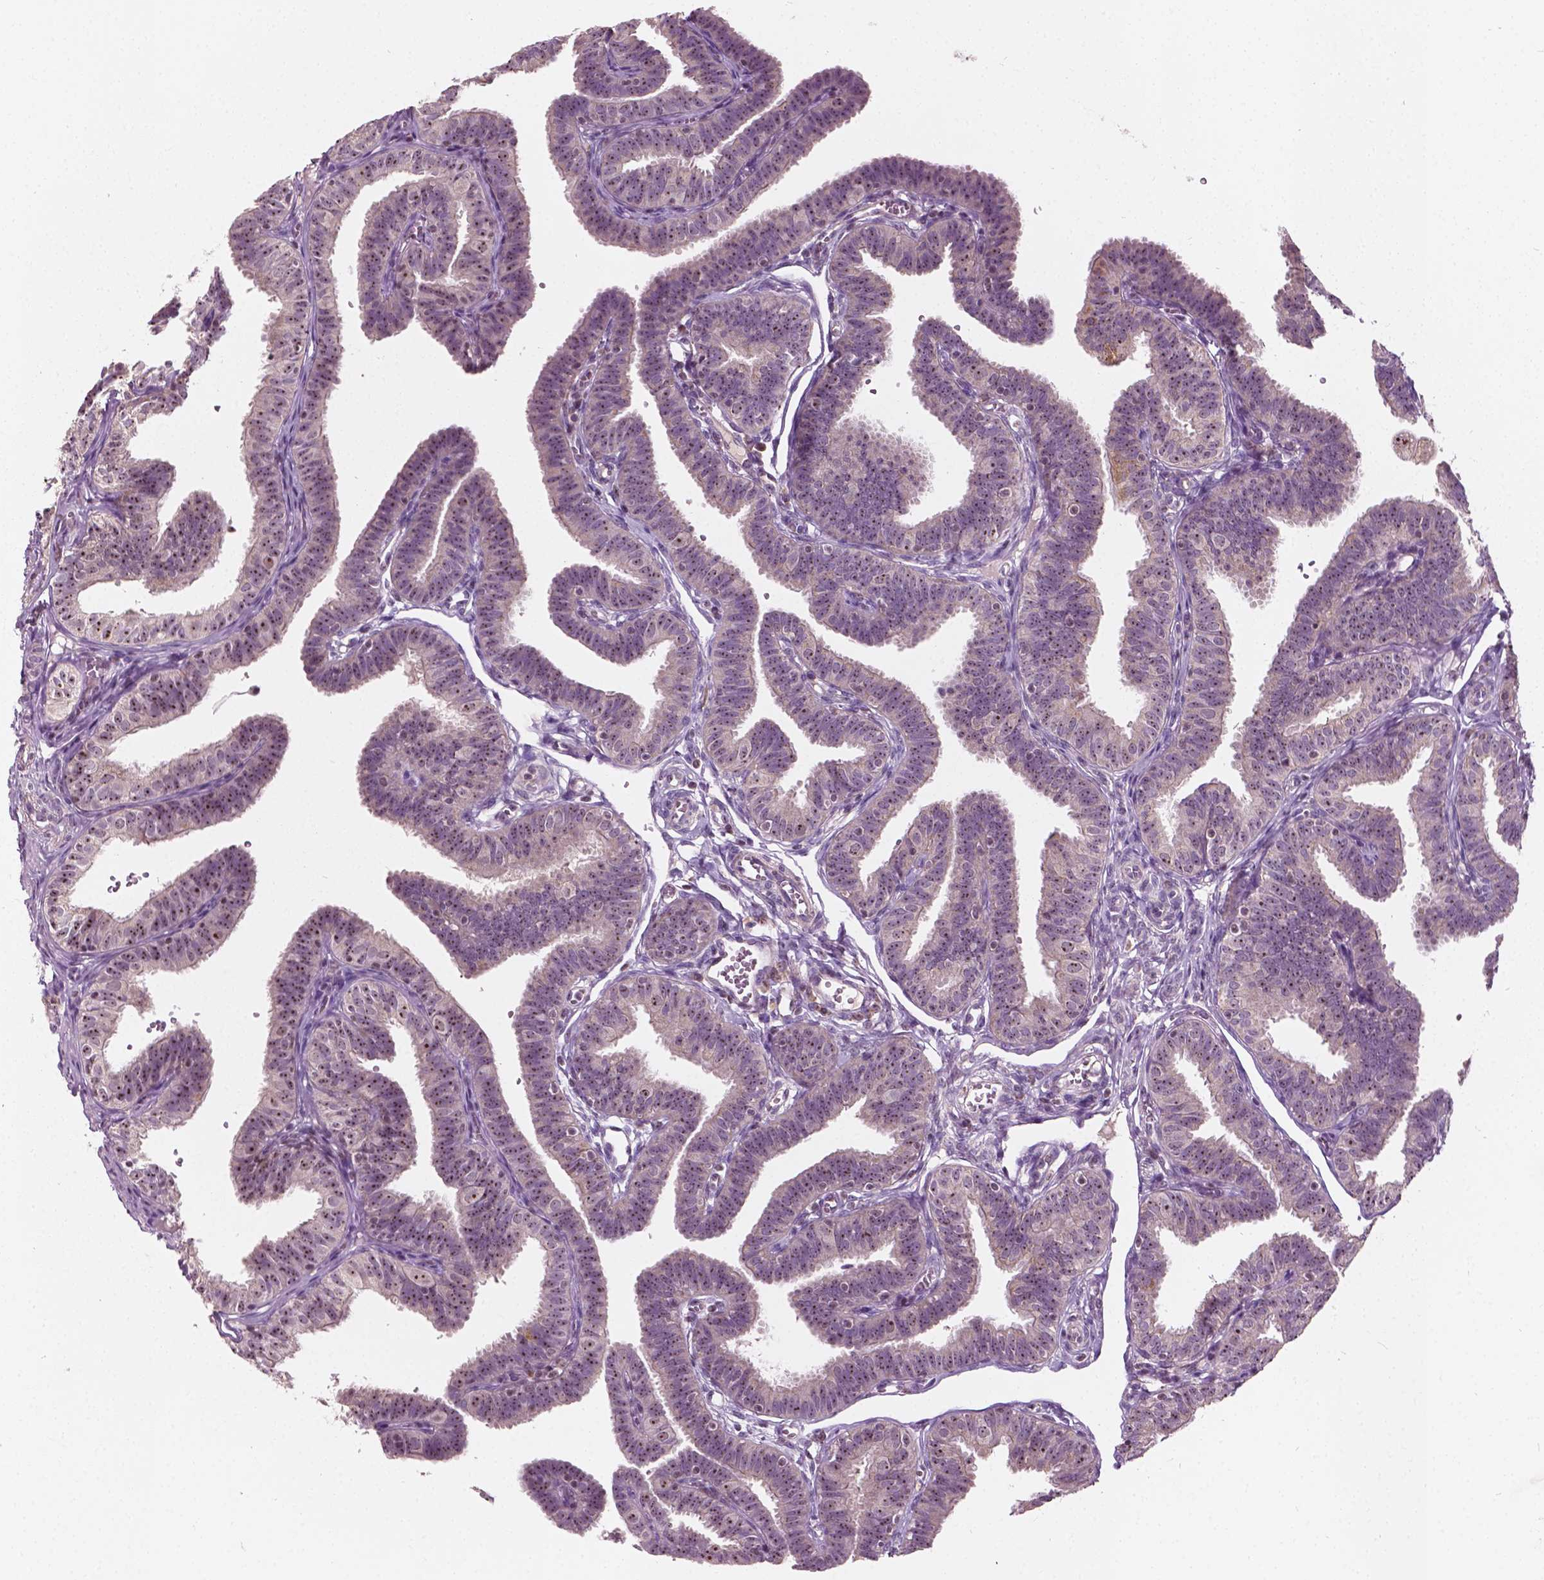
{"staining": {"intensity": "moderate", "quantity": "25%-75%", "location": "cytoplasmic/membranous,nuclear"}, "tissue": "fallopian tube", "cell_type": "Glandular cells", "image_type": "normal", "snomed": [{"axis": "morphology", "description": "Normal tissue, NOS"}, {"axis": "topography", "description": "Fallopian tube"}], "caption": "The histopathology image exhibits immunohistochemical staining of unremarkable fallopian tube. There is moderate cytoplasmic/membranous,nuclear positivity is seen in about 25%-75% of glandular cells. Using DAB (3,3'-diaminobenzidine) (brown) and hematoxylin (blue) stains, captured at high magnification using brightfield microscopy.", "gene": "ODF3L2", "patient": {"sex": "female", "age": 25}}